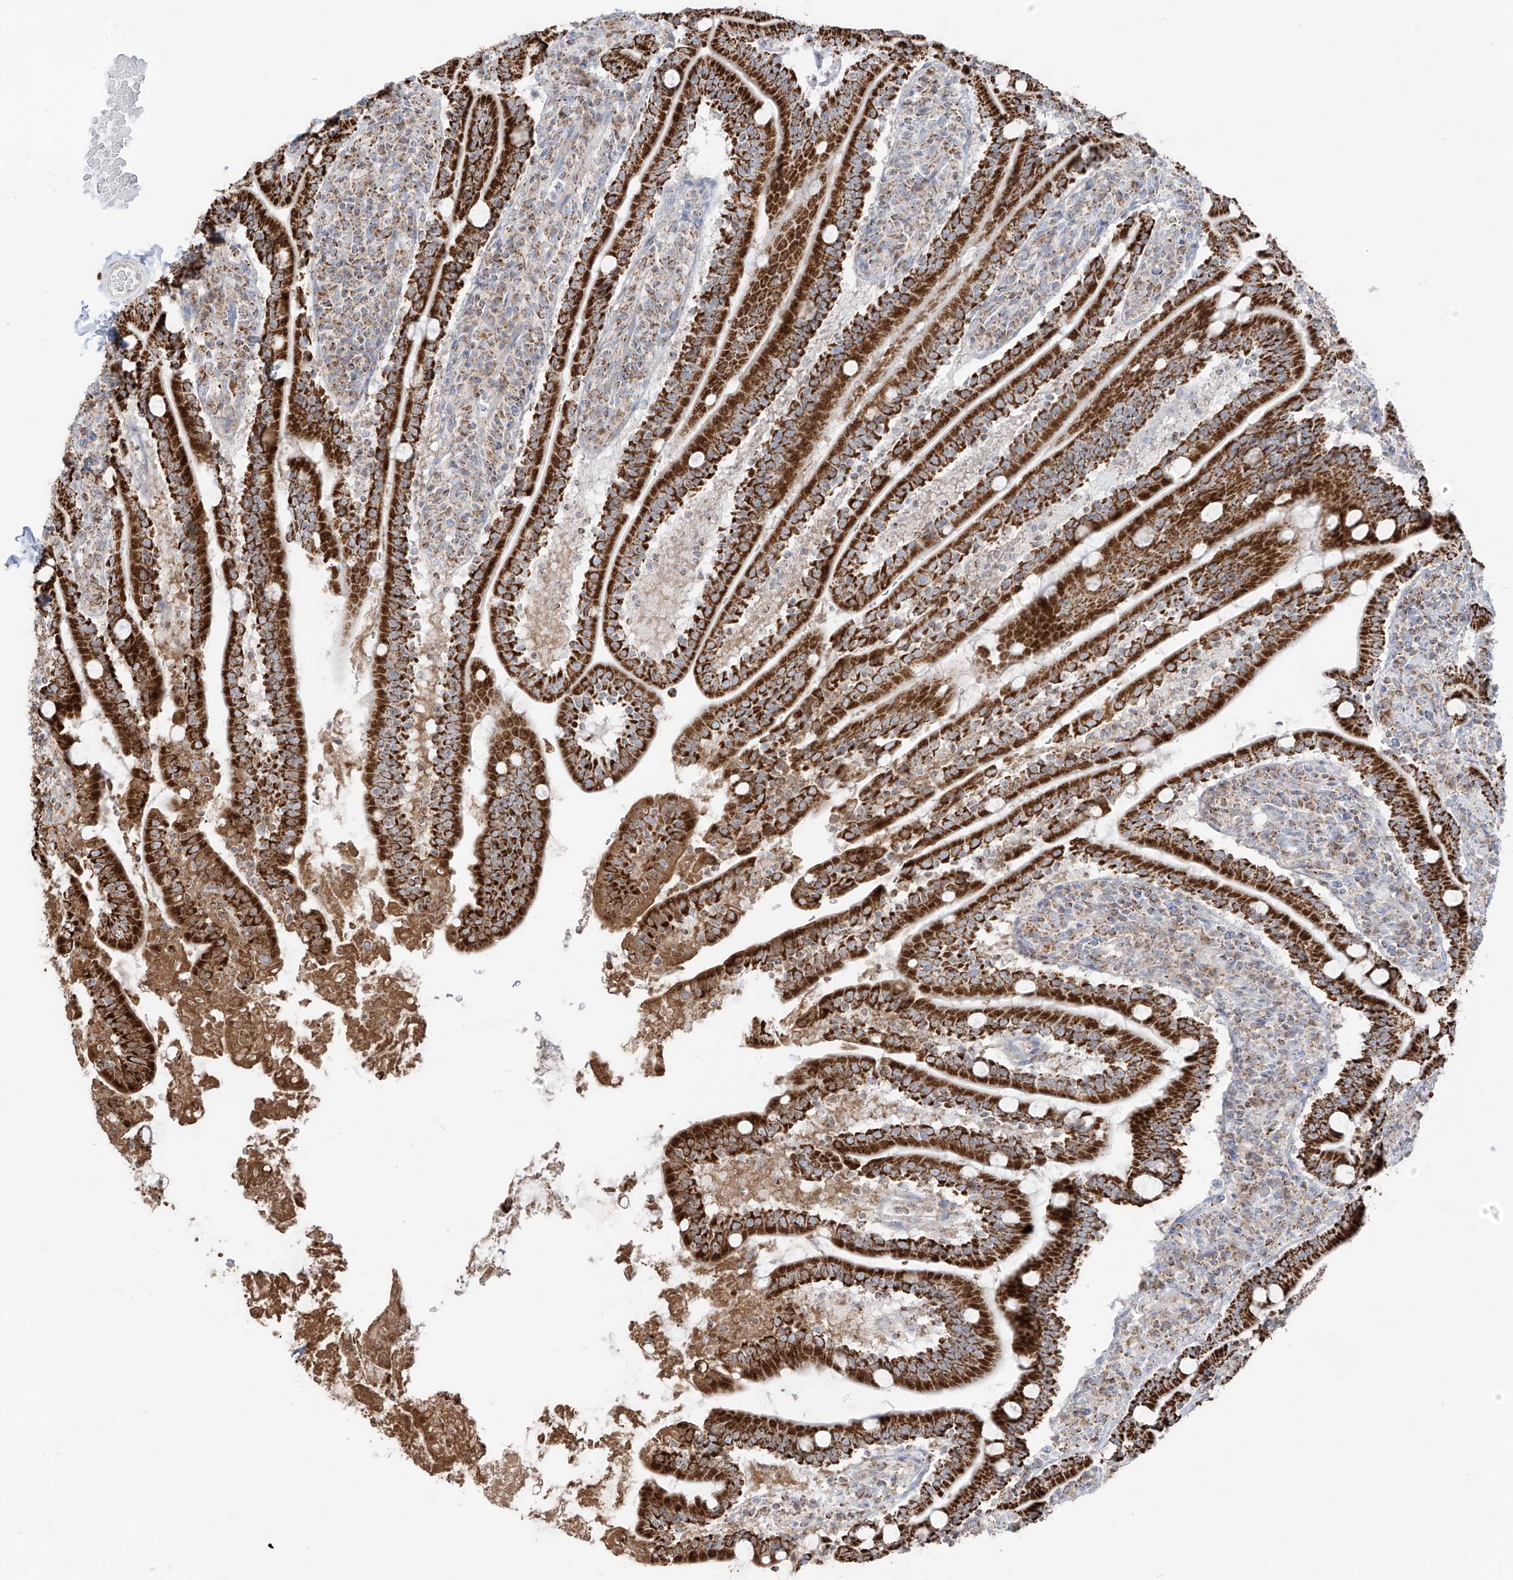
{"staining": {"intensity": "strong", "quantity": ">75%", "location": "cytoplasmic/membranous"}, "tissue": "duodenum", "cell_type": "Glandular cells", "image_type": "normal", "snomed": [{"axis": "morphology", "description": "Normal tissue, NOS"}, {"axis": "topography", "description": "Duodenum"}], "caption": "Immunohistochemical staining of normal human duodenum shows >75% levels of strong cytoplasmic/membranous protein expression in approximately >75% of glandular cells.", "gene": "ETHE1", "patient": {"sex": "male", "age": 35}}